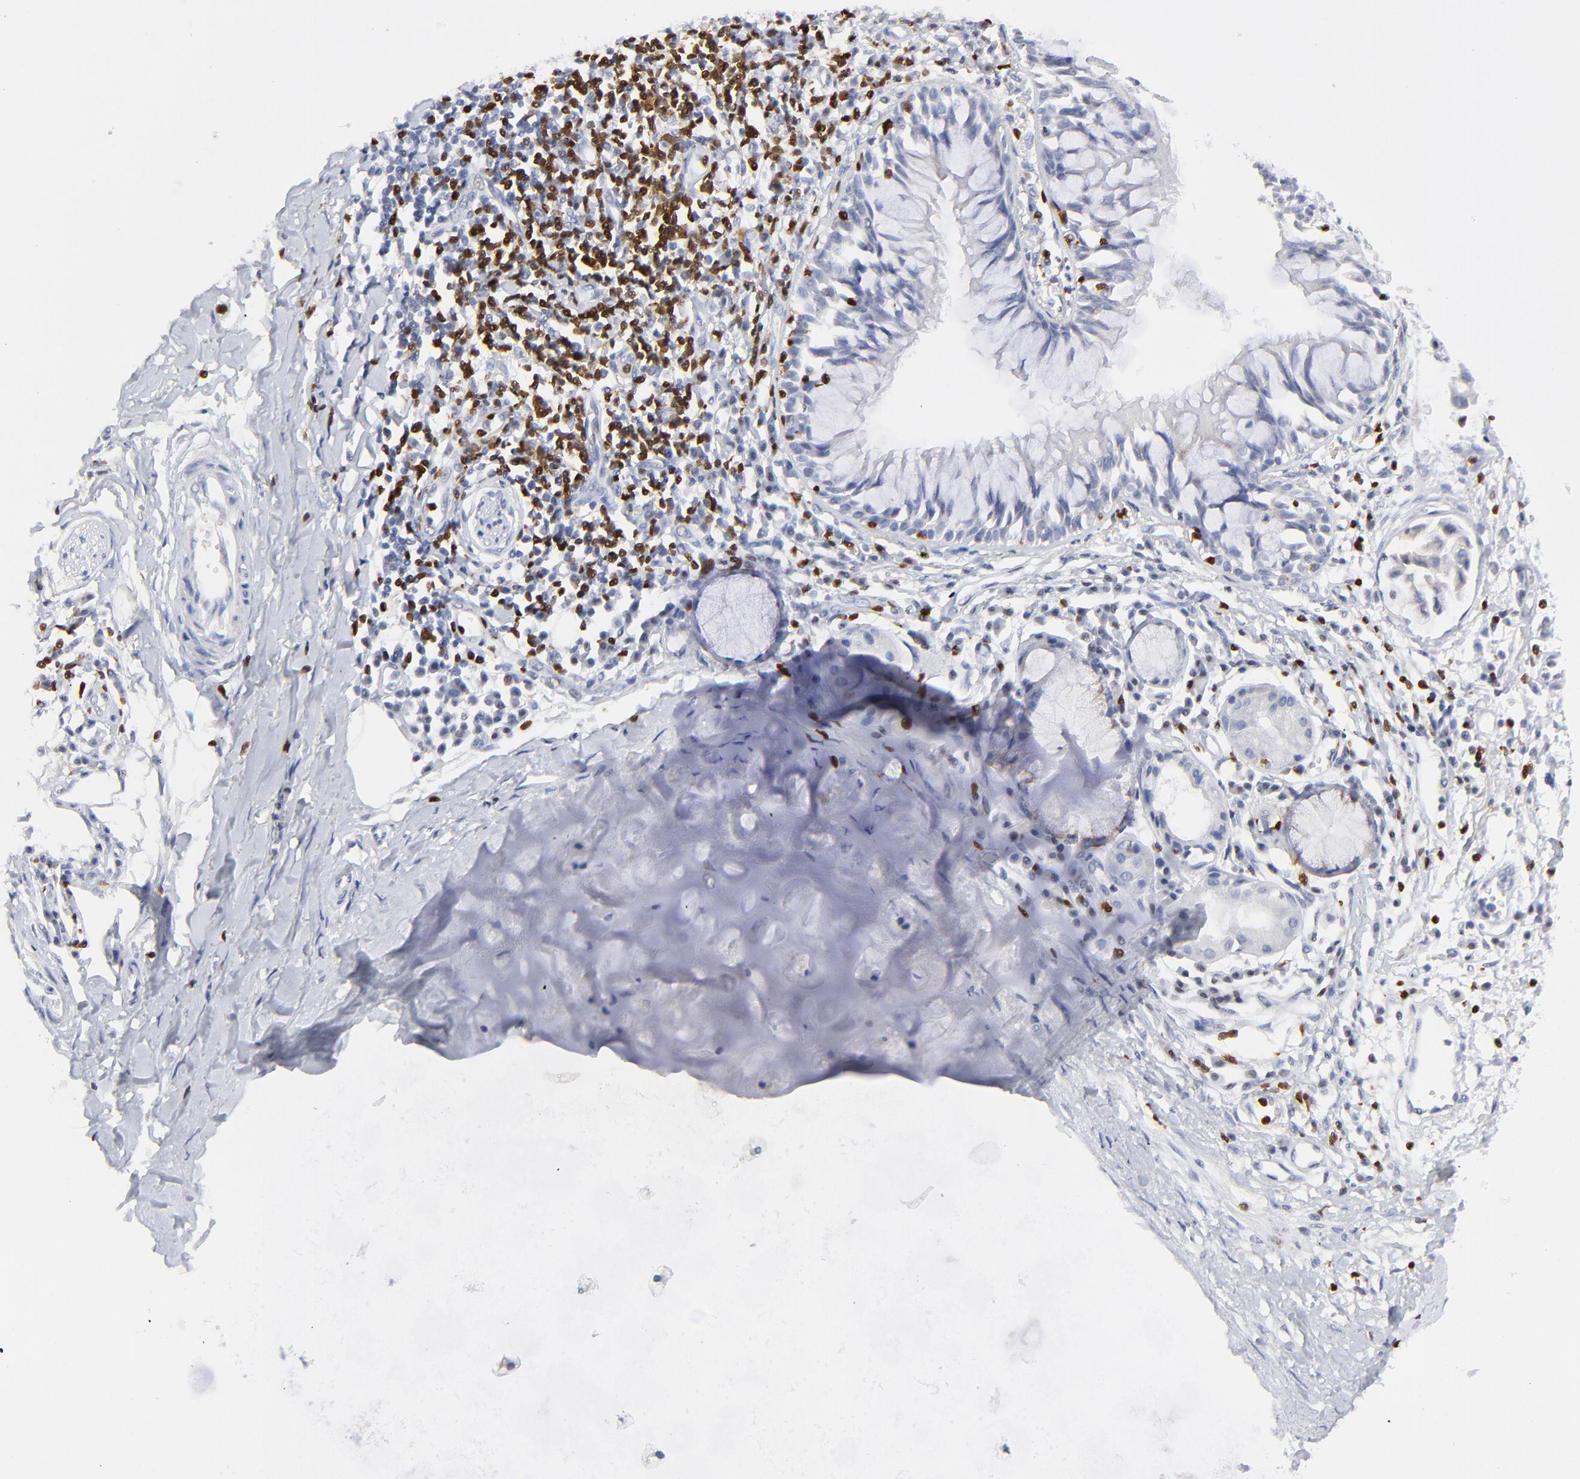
{"staining": {"intensity": "negative", "quantity": "none", "location": "none"}, "tissue": "adipose tissue", "cell_type": "Adipocytes", "image_type": "normal", "snomed": [{"axis": "morphology", "description": "Normal tissue, NOS"}, {"axis": "morphology", "description": "Adenocarcinoma, NOS"}, {"axis": "topography", "description": "Cartilage tissue"}, {"axis": "topography", "description": "Bronchus"}, {"axis": "topography", "description": "Lung"}], "caption": "An image of human adipose tissue is negative for staining in adipocytes.", "gene": "ZAP70", "patient": {"sex": "female", "age": 67}}